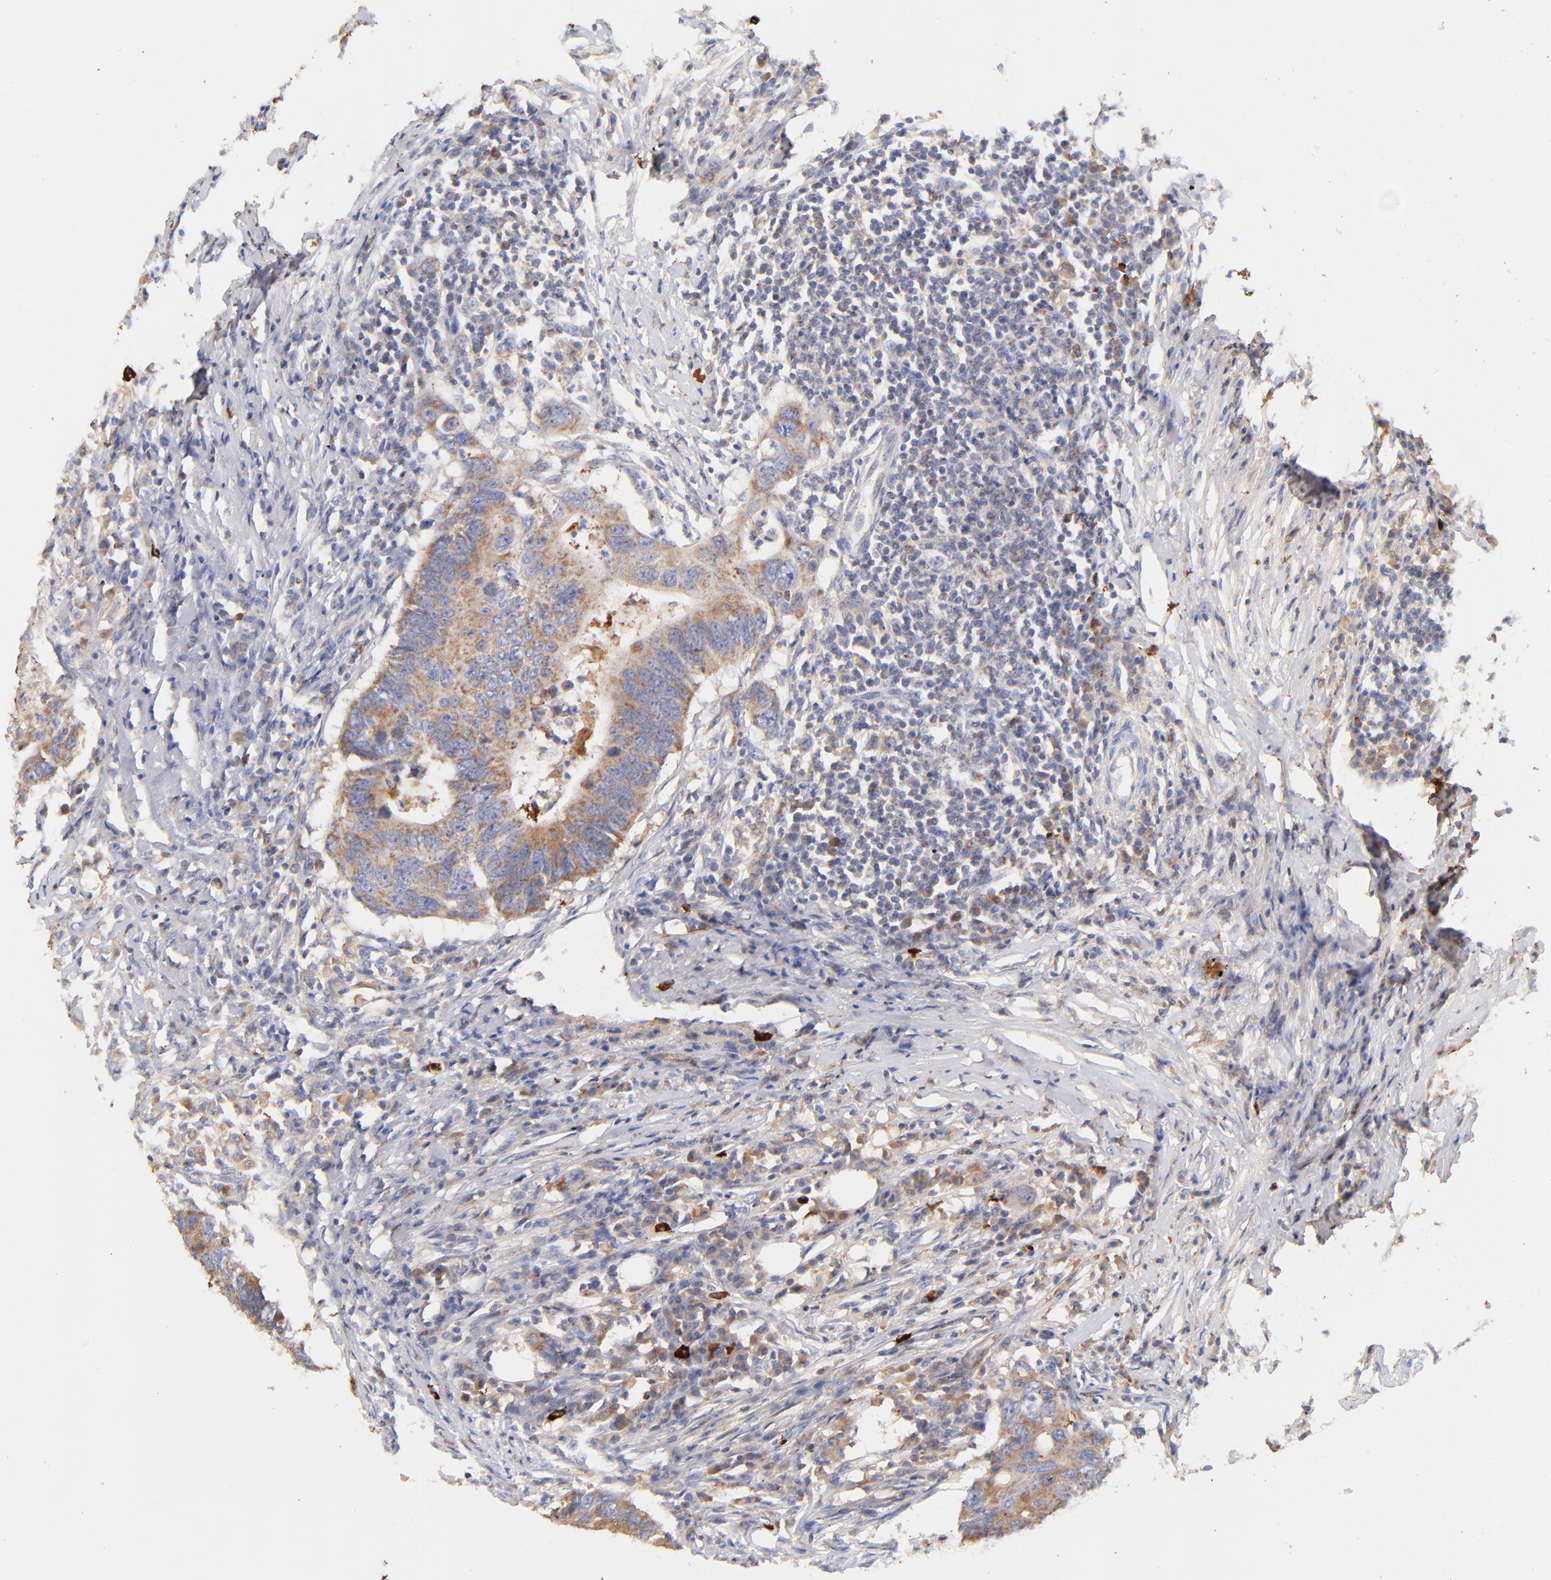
{"staining": {"intensity": "weak", "quantity": "25%-75%", "location": "cytoplasmic/membranous"}, "tissue": "colorectal cancer", "cell_type": "Tumor cells", "image_type": "cancer", "snomed": [{"axis": "morphology", "description": "Adenocarcinoma, NOS"}, {"axis": "topography", "description": "Colon"}], "caption": "High-power microscopy captured an immunohistochemistry image of colorectal cancer (adenocarcinoma), revealing weak cytoplasmic/membranous expression in approximately 25%-75% of tumor cells.", "gene": "IGLV7-43", "patient": {"sex": "male", "age": 71}}